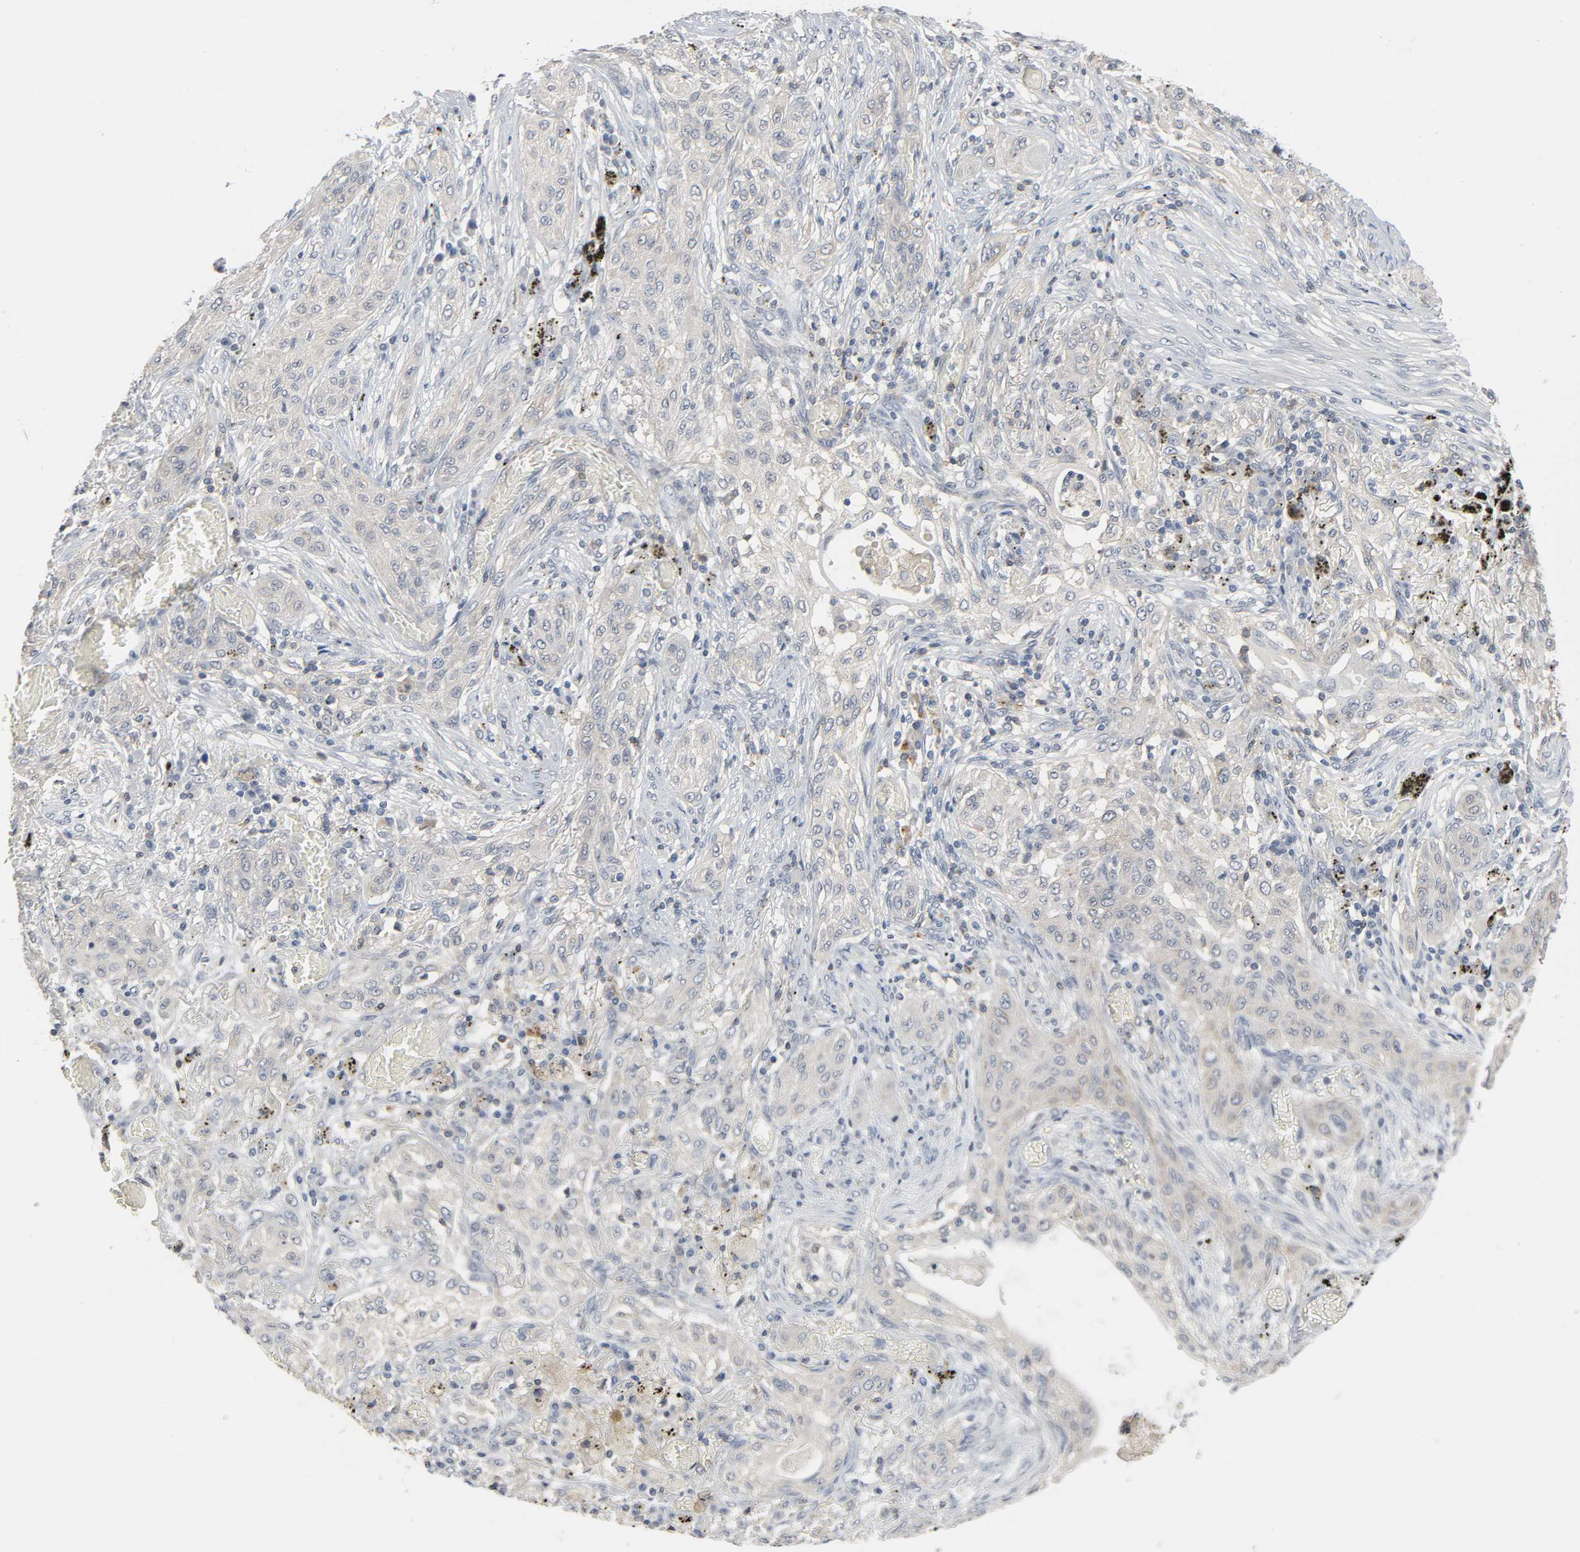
{"staining": {"intensity": "weak", "quantity": "25%-75%", "location": "cytoplasmic/membranous"}, "tissue": "lung cancer", "cell_type": "Tumor cells", "image_type": "cancer", "snomed": [{"axis": "morphology", "description": "Squamous cell carcinoma, NOS"}, {"axis": "topography", "description": "Lung"}], "caption": "Immunohistochemistry (IHC) photomicrograph of human lung cancer (squamous cell carcinoma) stained for a protein (brown), which exhibits low levels of weak cytoplasmic/membranous staining in approximately 25%-75% of tumor cells.", "gene": "CD4", "patient": {"sex": "female", "age": 47}}